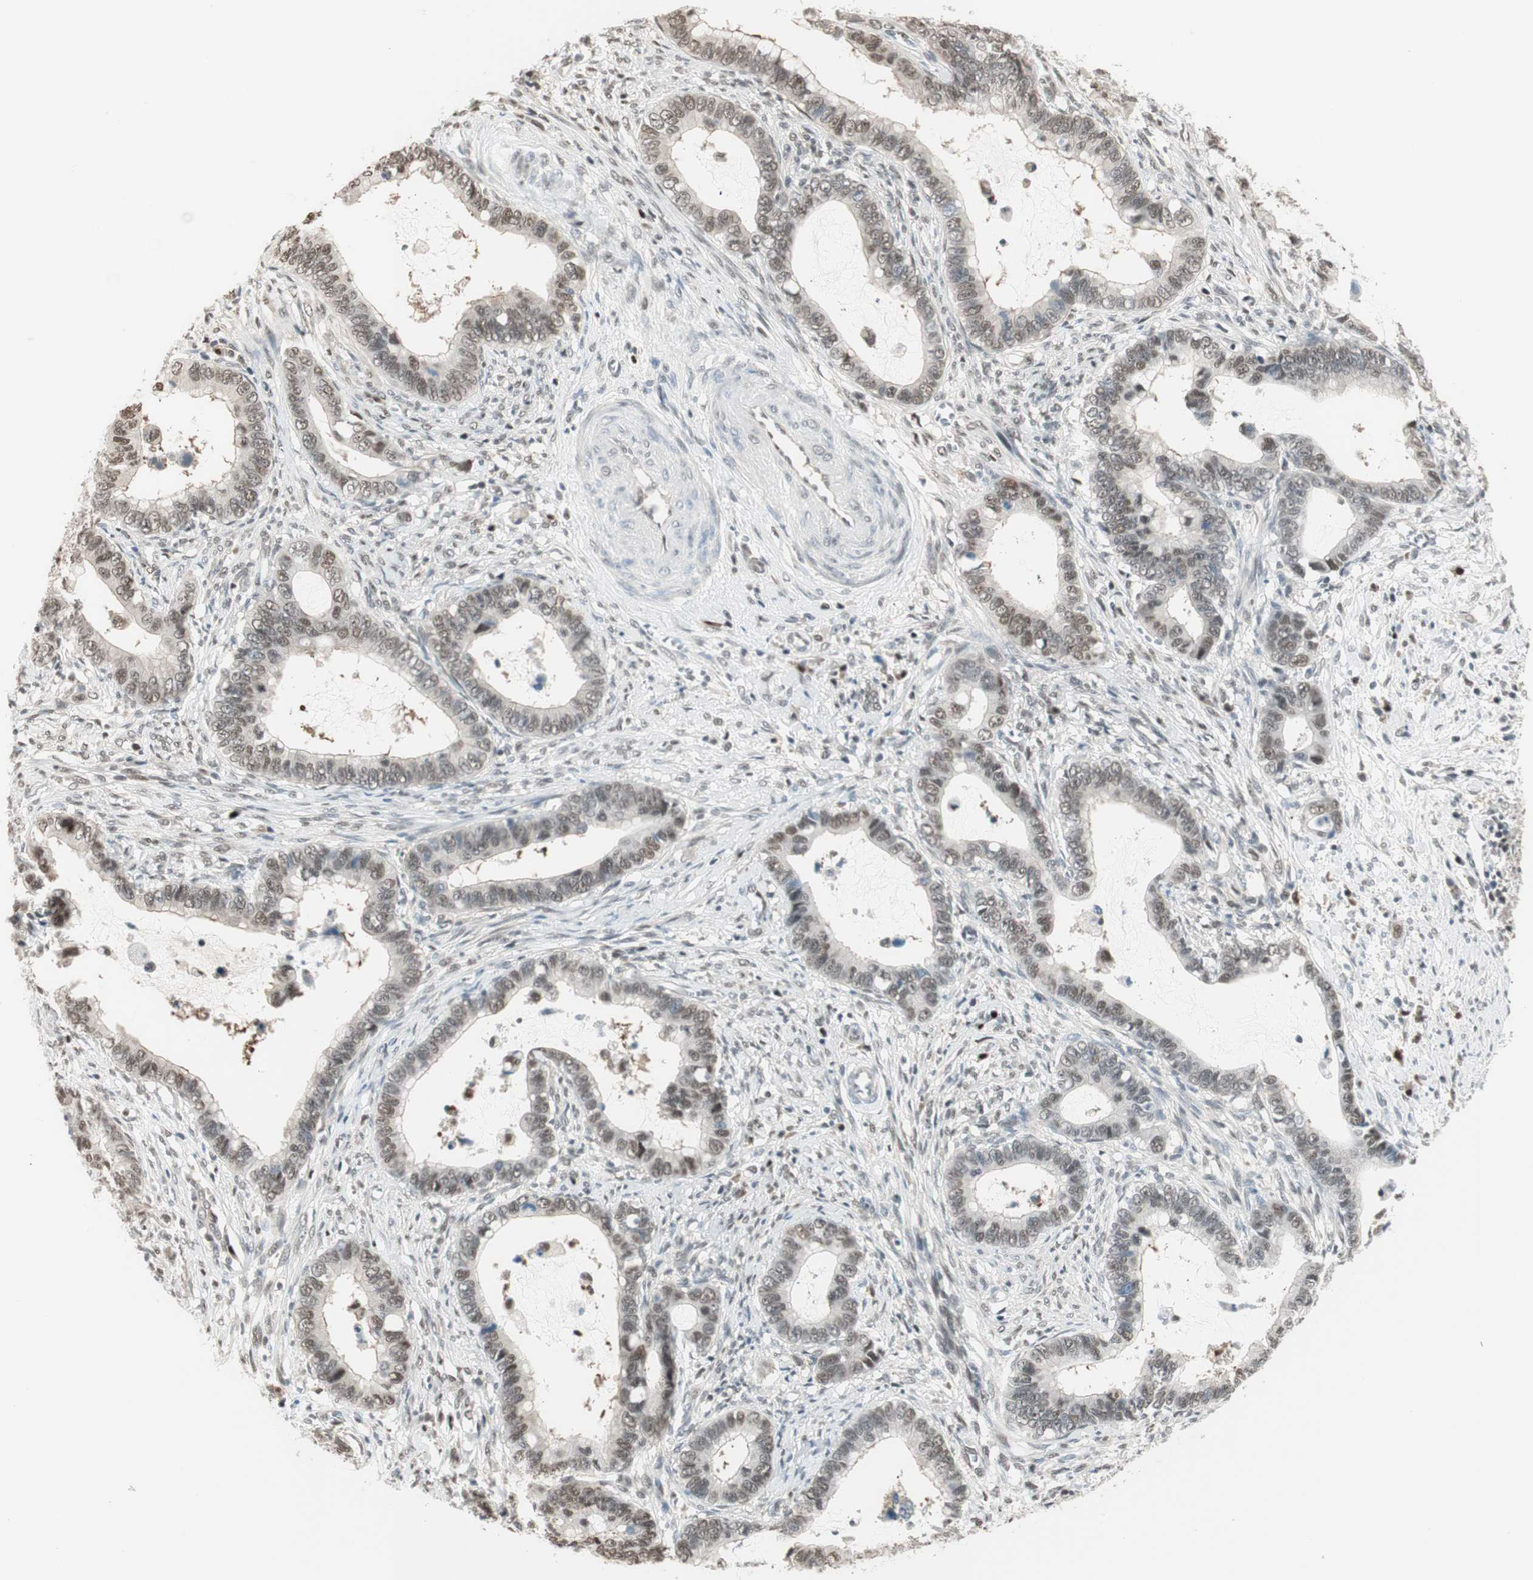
{"staining": {"intensity": "weak", "quantity": "25%-75%", "location": "nuclear"}, "tissue": "cervical cancer", "cell_type": "Tumor cells", "image_type": "cancer", "snomed": [{"axis": "morphology", "description": "Adenocarcinoma, NOS"}, {"axis": "topography", "description": "Cervix"}], "caption": "This histopathology image demonstrates immunohistochemistry (IHC) staining of cervical cancer, with low weak nuclear staining in about 25%-75% of tumor cells.", "gene": "LONP2", "patient": {"sex": "female", "age": 44}}